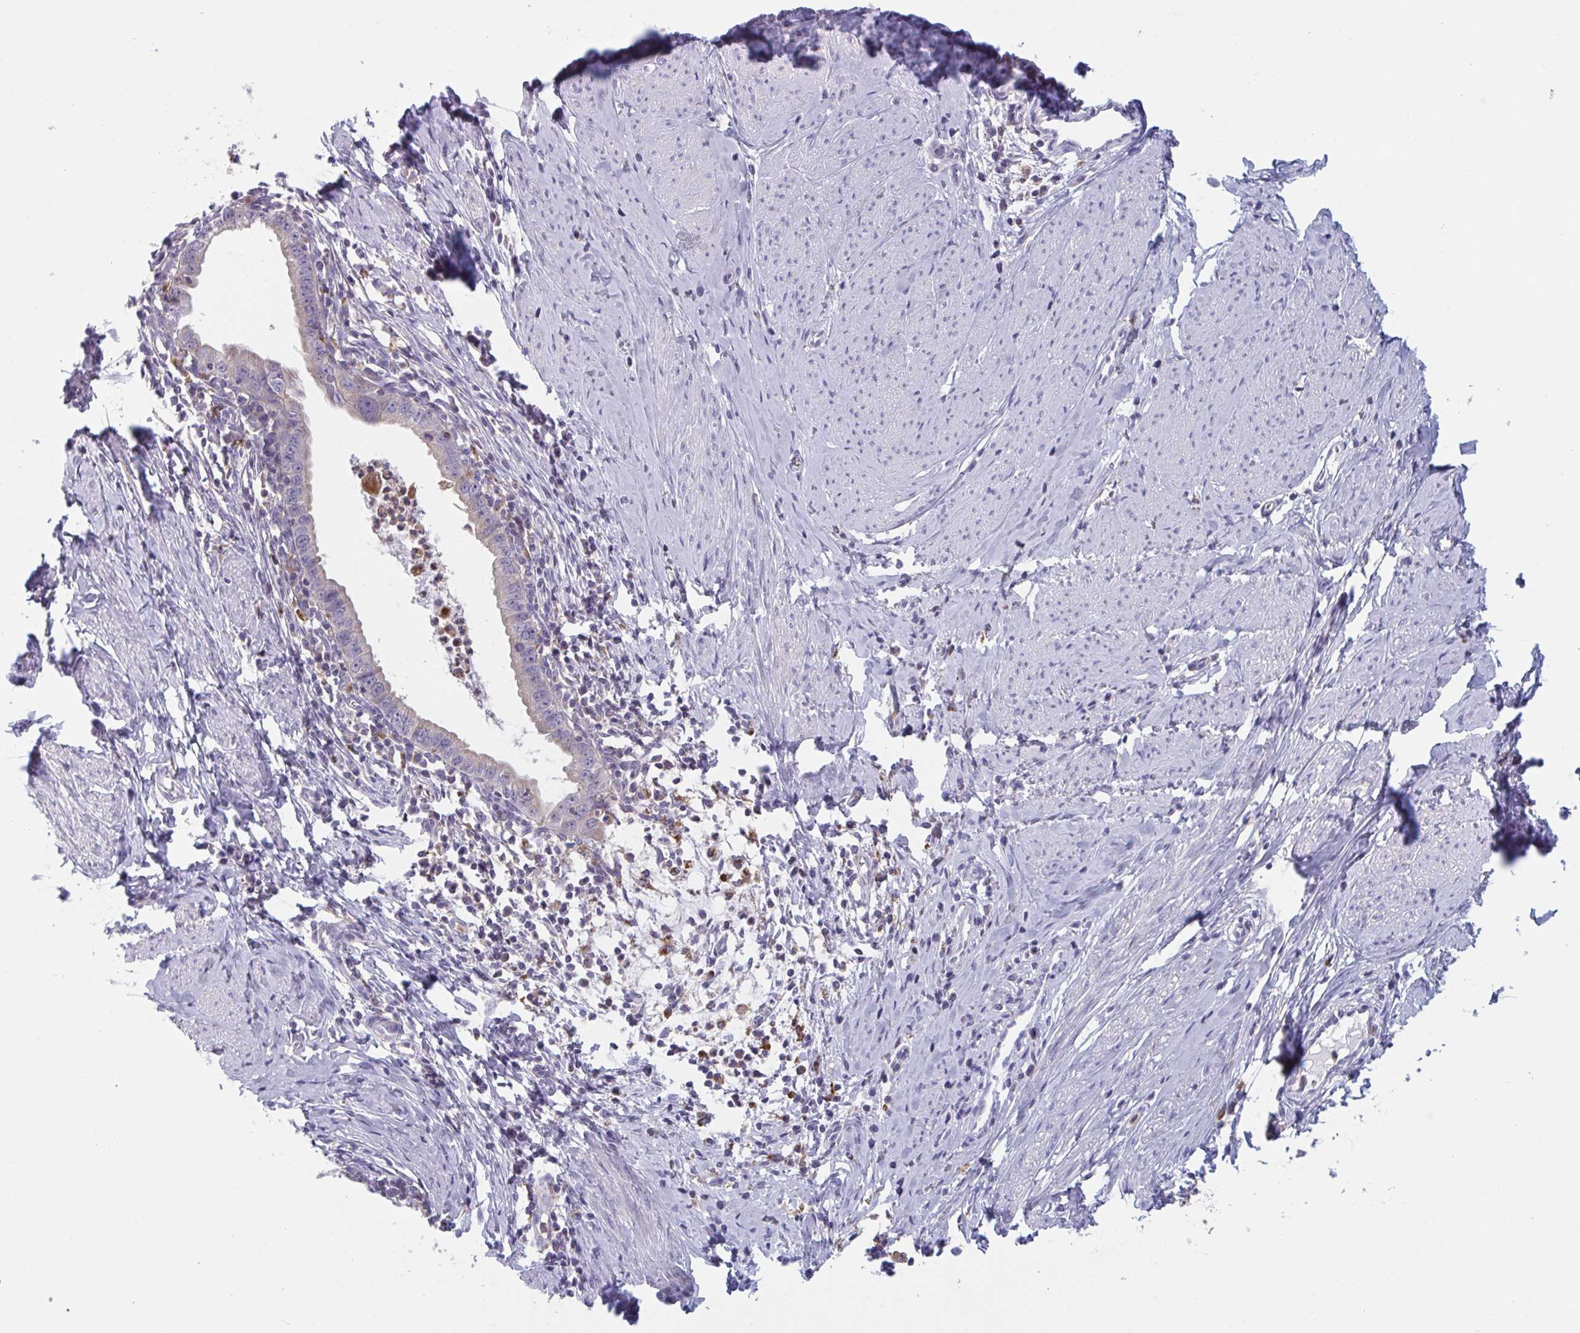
{"staining": {"intensity": "negative", "quantity": "none", "location": "none"}, "tissue": "cervical cancer", "cell_type": "Tumor cells", "image_type": "cancer", "snomed": [{"axis": "morphology", "description": "Adenocarcinoma, NOS"}, {"axis": "topography", "description": "Cervix"}], "caption": "An immunohistochemistry (IHC) photomicrograph of cervical adenocarcinoma is shown. There is no staining in tumor cells of cervical adenocarcinoma.", "gene": "NIPSNAP1", "patient": {"sex": "female", "age": 36}}